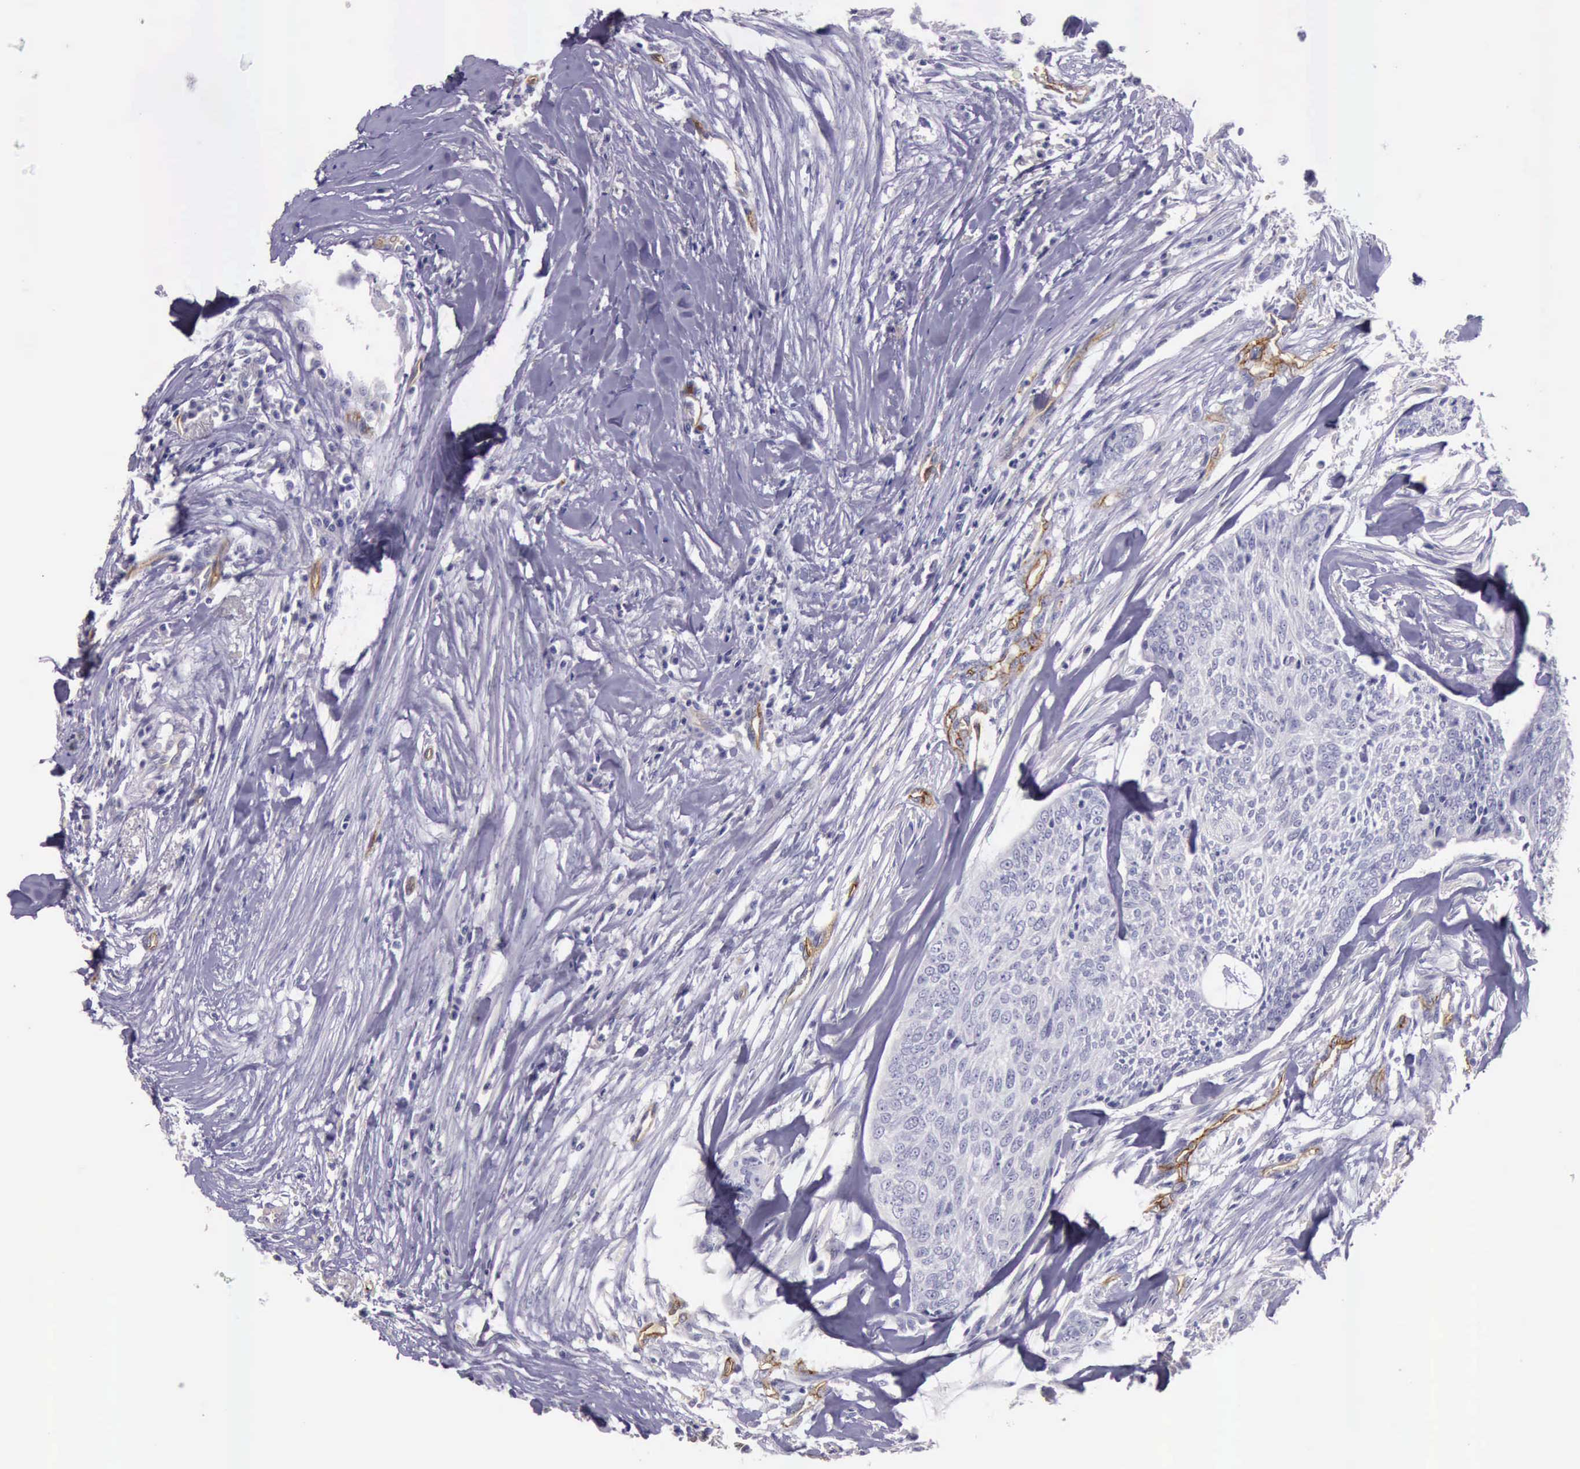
{"staining": {"intensity": "negative", "quantity": "none", "location": "none"}, "tissue": "head and neck cancer", "cell_type": "Tumor cells", "image_type": "cancer", "snomed": [{"axis": "morphology", "description": "Squamous cell carcinoma, NOS"}, {"axis": "topography", "description": "Salivary gland"}, {"axis": "topography", "description": "Head-Neck"}], "caption": "Histopathology image shows no protein expression in tumor cells of head and neck cancer (squamous cell carcinoma) tissue.", "gene": "TCEANC", "patient": {"sex": "male", "age": 70}}